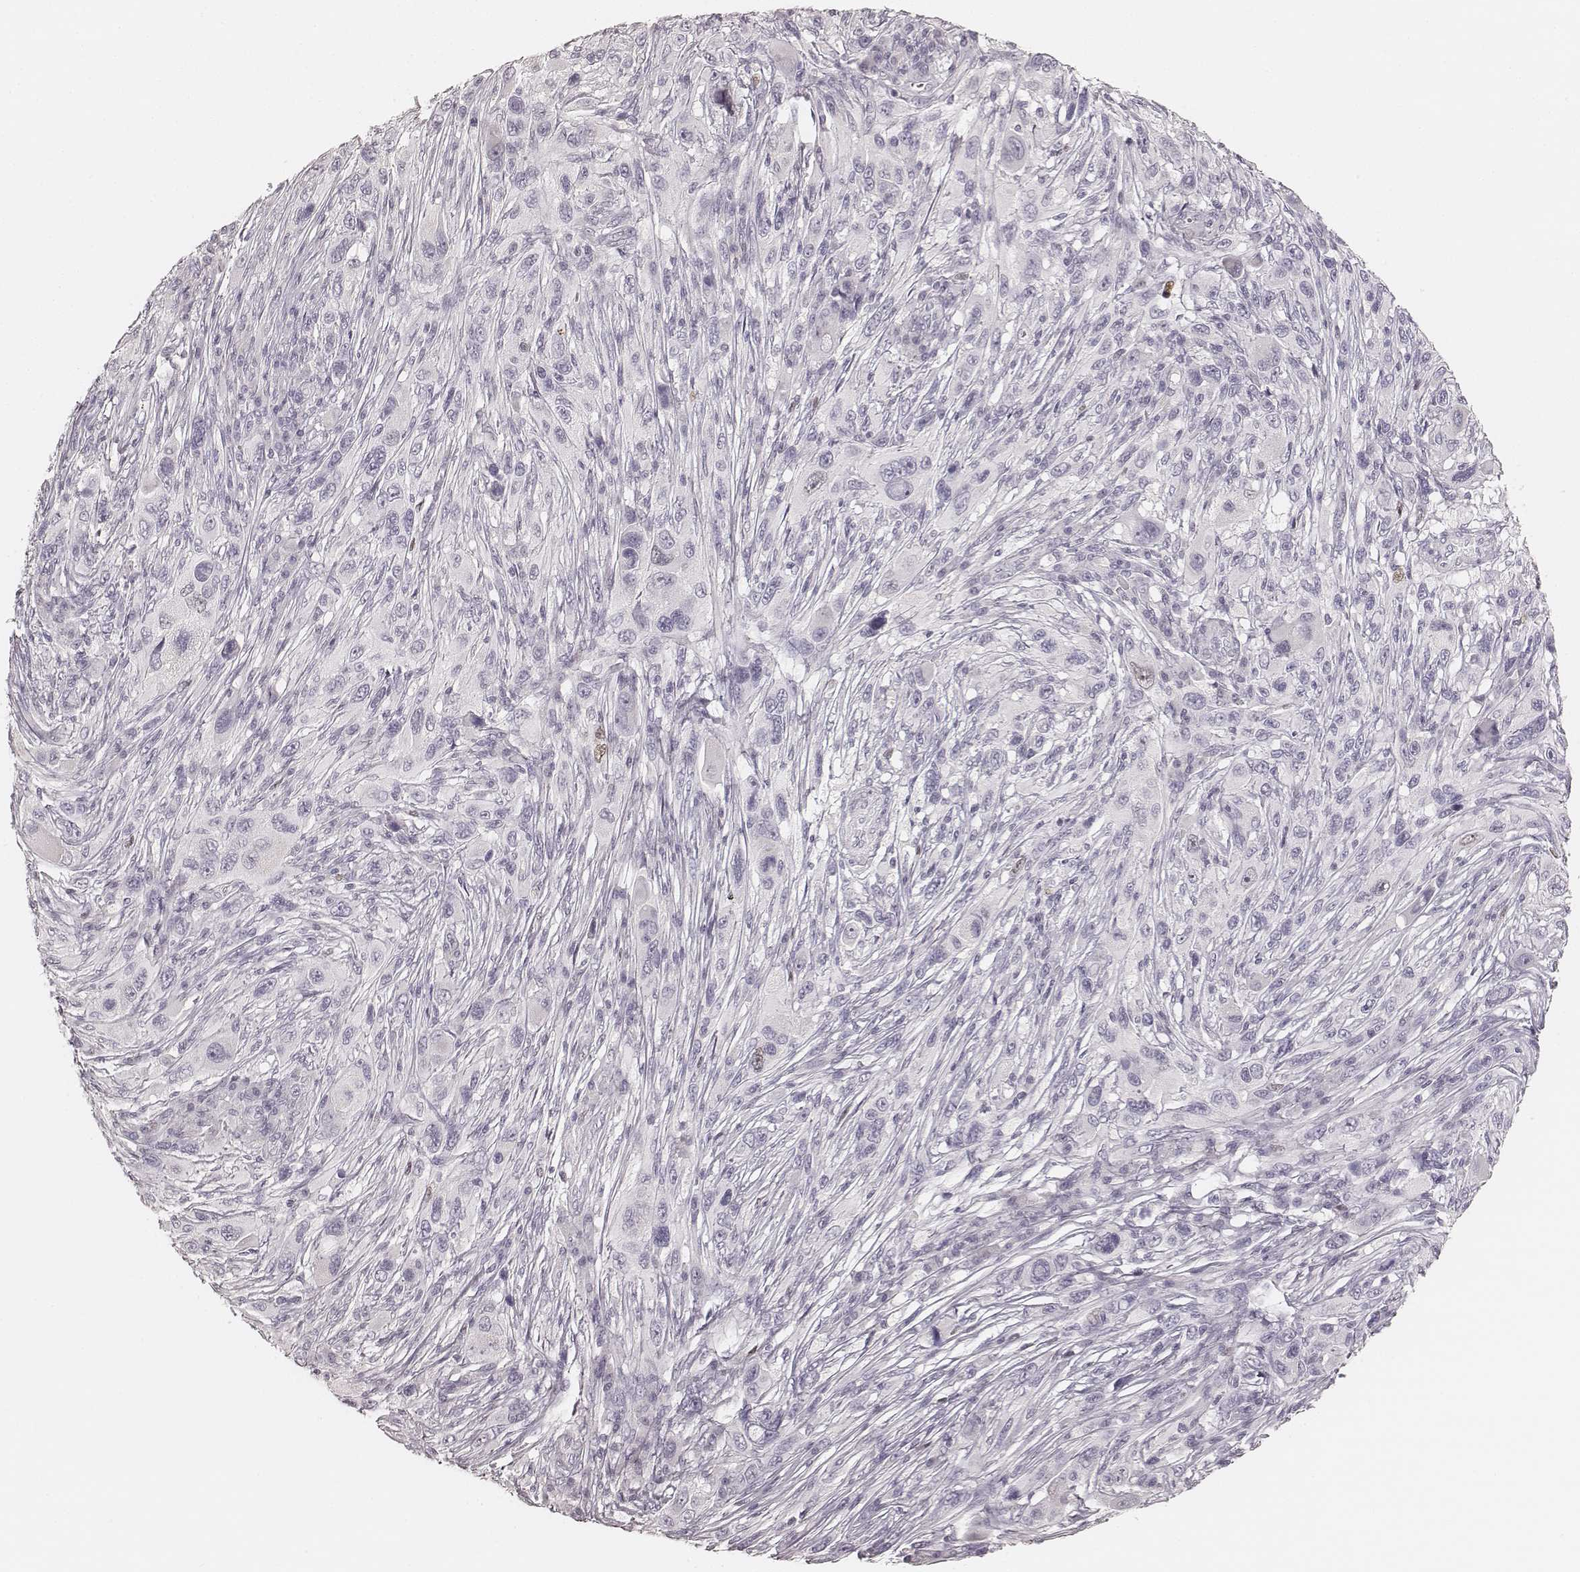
{"staining": {"intensity": "negative", "quantity": "none", "location": "none"}, "tissue": "melanoma", "cell_type": "Tumor cells", "image_type": "cancer", "snomed": [{"axis": "morphology", "description": "Malignant melanoma, NOS"}, {"axis": "topography", "description": "Skin"}], "caption": "A high-resolution image shows IHC staining of malignant melanoma, which demonstrates no significant positivity in tumor cells. (DAB immunohistochemistry, high magnification).", "gene": "TEX37", "patient": {"sex": "male", "age": 53}}